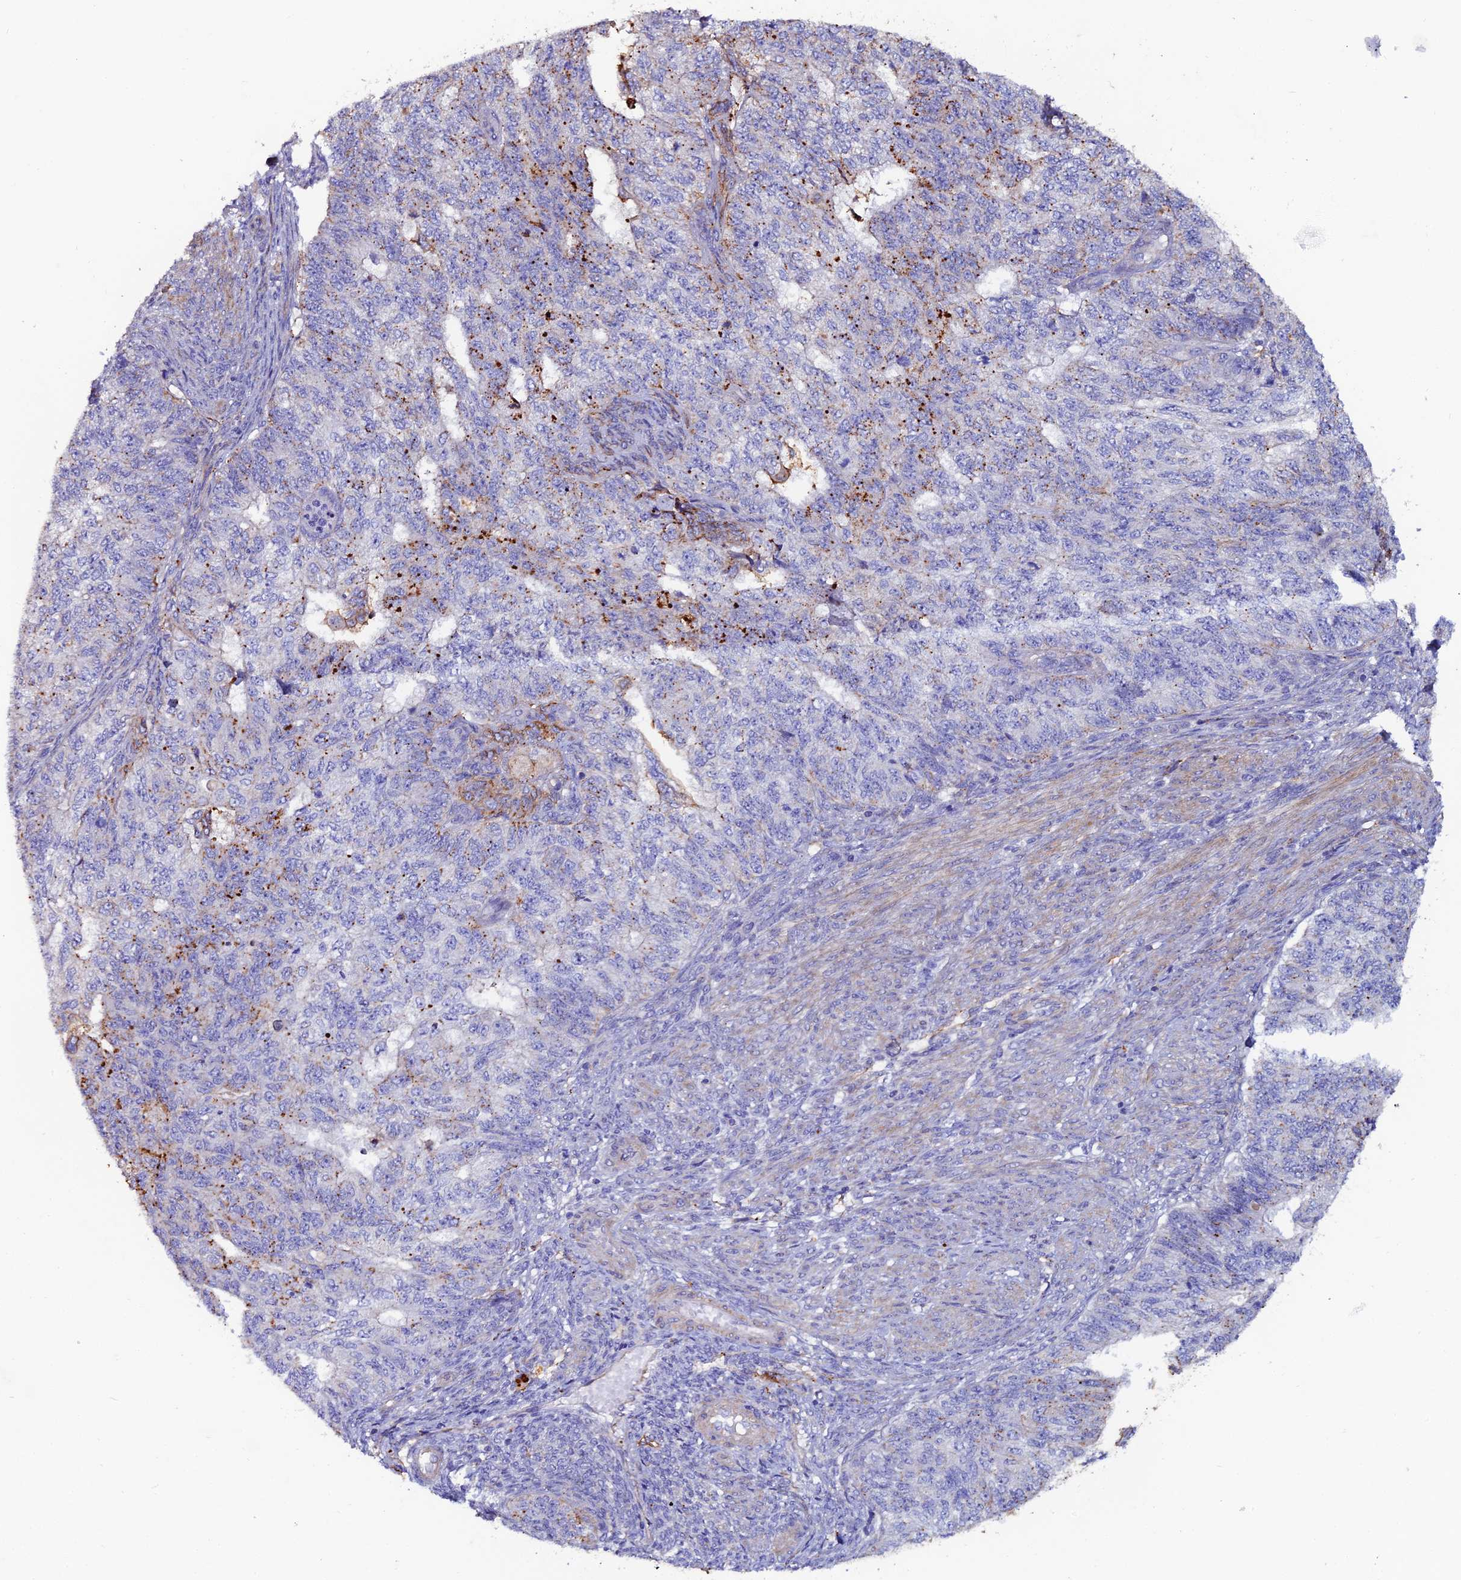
{"staining": {"intensity": "strong", "quantity": "<25%", "location": "cytoplasmic/membranous"}, "tissue": "endometrial cancer", "cell_type": "Tumor cells", "image_type": "cancer", "snomed": [{"axis": "morphology", "description": "Adenocarcinoma, NOS"}, {"axis": "topography", "description": "Endometrium"}], "caption": "A photomicrograph of human endometrial adenocarcinoma stained for a protein exhibits strong cytoplasmic/membranous brown staining in tumor cells. (brown staining indicates protein expression, while blue staining denotes nuclei).", "gene": "C6", "patient": {"sex": "female", "age": 32}}